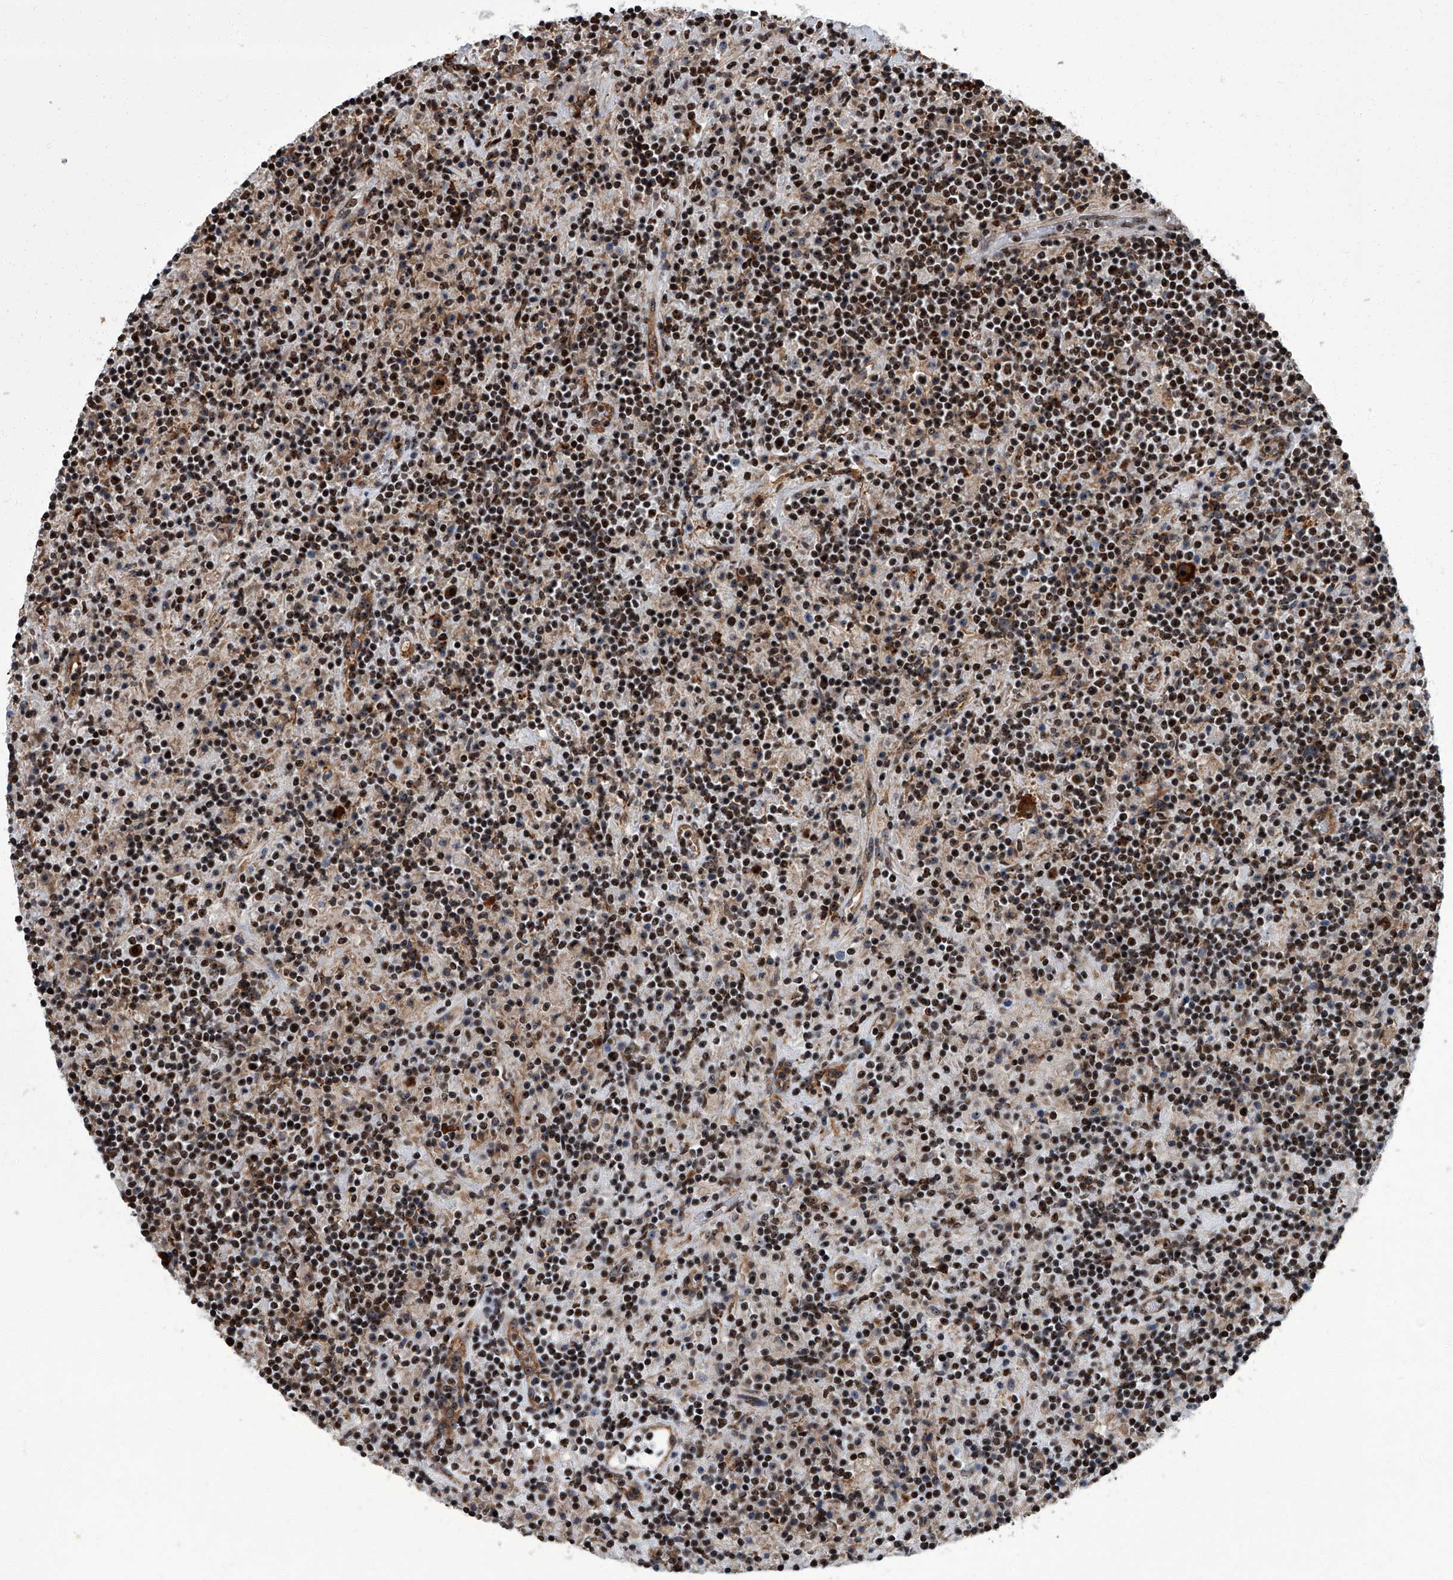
{"staining": {"intensity": "strong", "quantity": ">75%", "location": "nuclear"}, "tissue": "lymphoma", "cell_type": "Tumor cells", "image_type": "cancer", "snomed": [{"axis": "morphology", "description": "Hodgkin's disease, NOS"}, {"axis": "topography", "description": "Lymph node"}], "caption": "The immunohistochemical stain labels strong nuclear expression in tumor cells of lymphoma tissue.", "gene": "ZNF518B", "patient": {"sex": "male", "age": 70}}